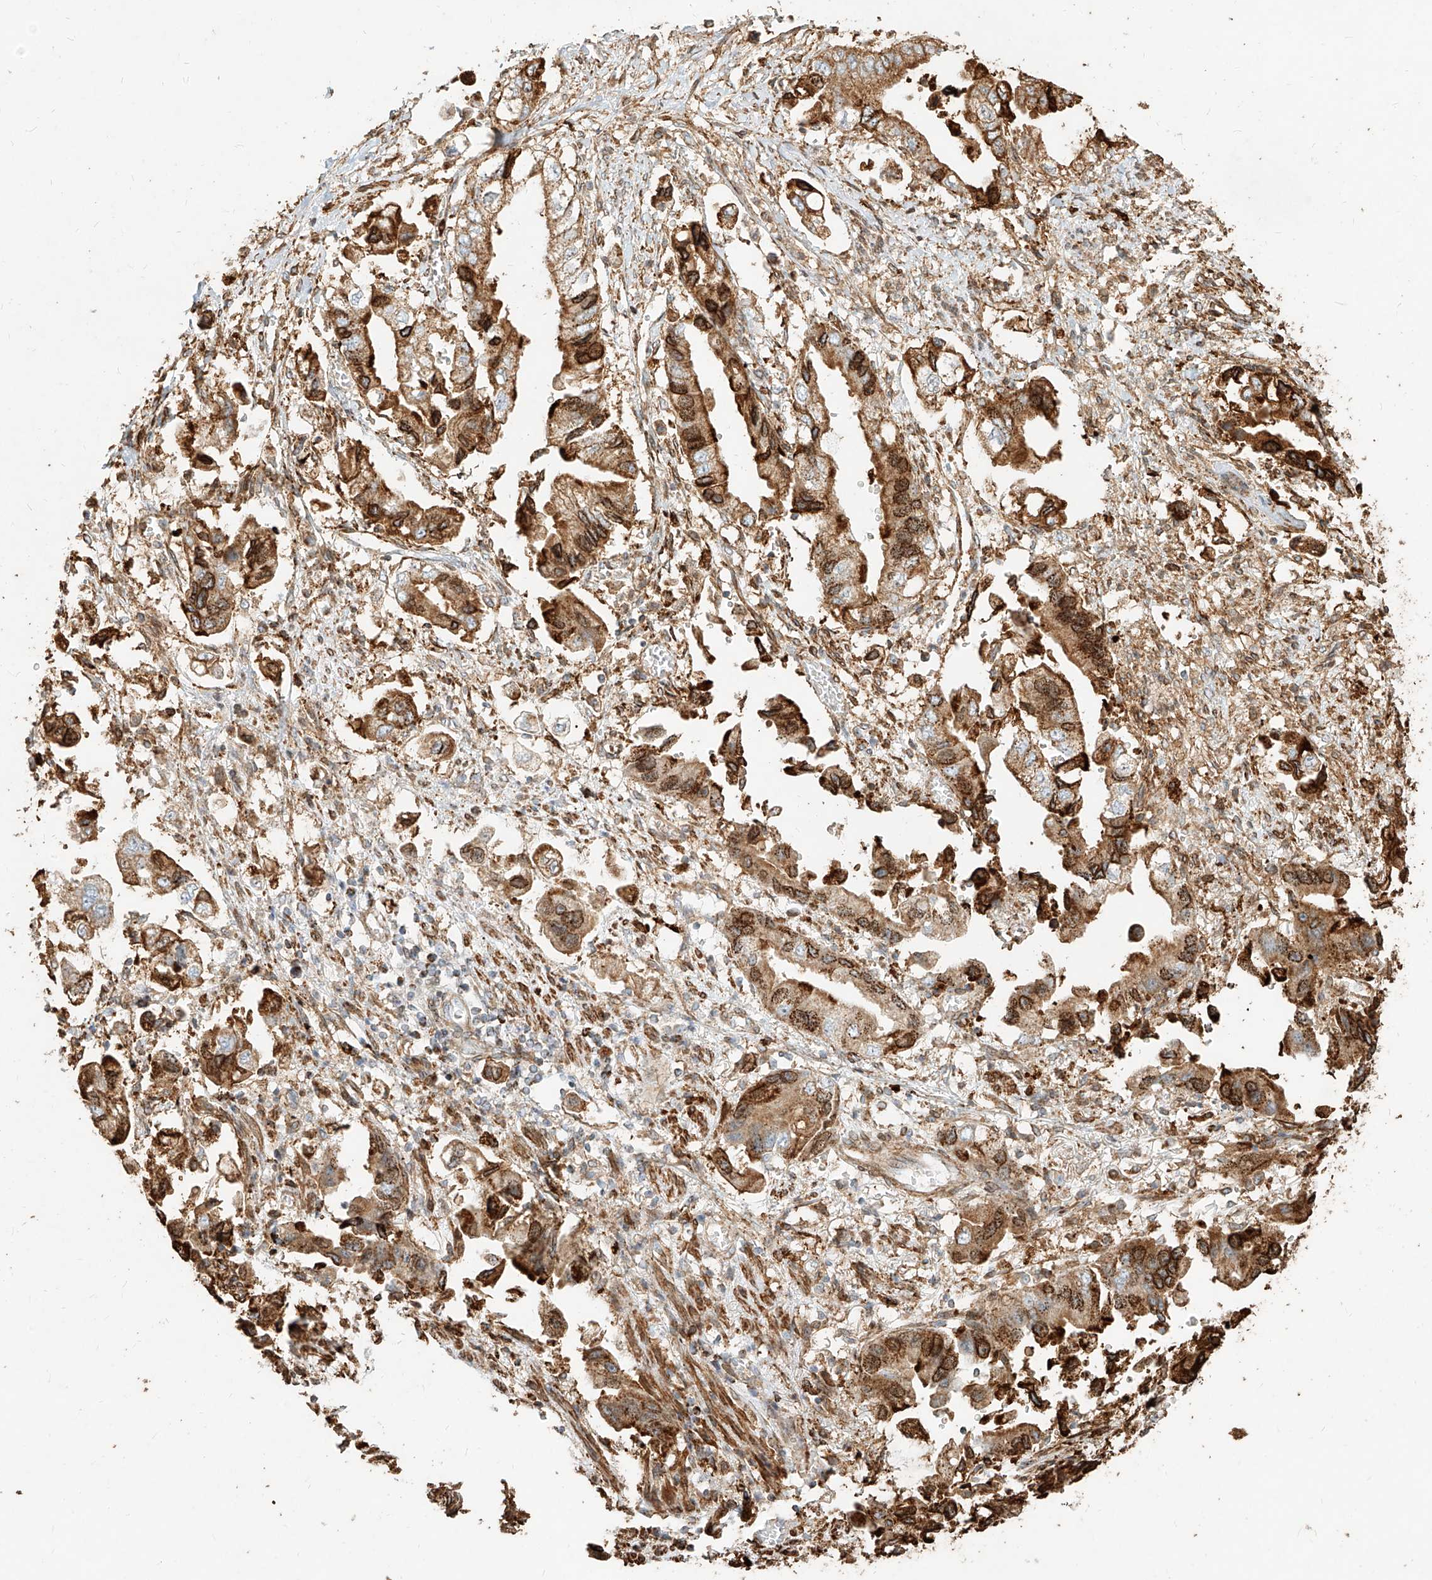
{"staining": {"intensity": "moderate", "quantity": ">75%", "location": "cytoplasmic/membranous"}, "tissue": "stomach cancer", "cell_type": "Tumor cells", "image_type": "cancer", "snomed": [{"axis": "morphology", "description": "Adenocarcinoma, NOS"}, {"axis": "topography", "description": "Stomach"}], "caption": "Protein expression analysis of human stomach adenocarcinoma reveals moderate cytoplasmic/membranous staining in about >75% of tumor cells.", "gene": "MTX2", "patient": {"sex": "male", "age": 62}}